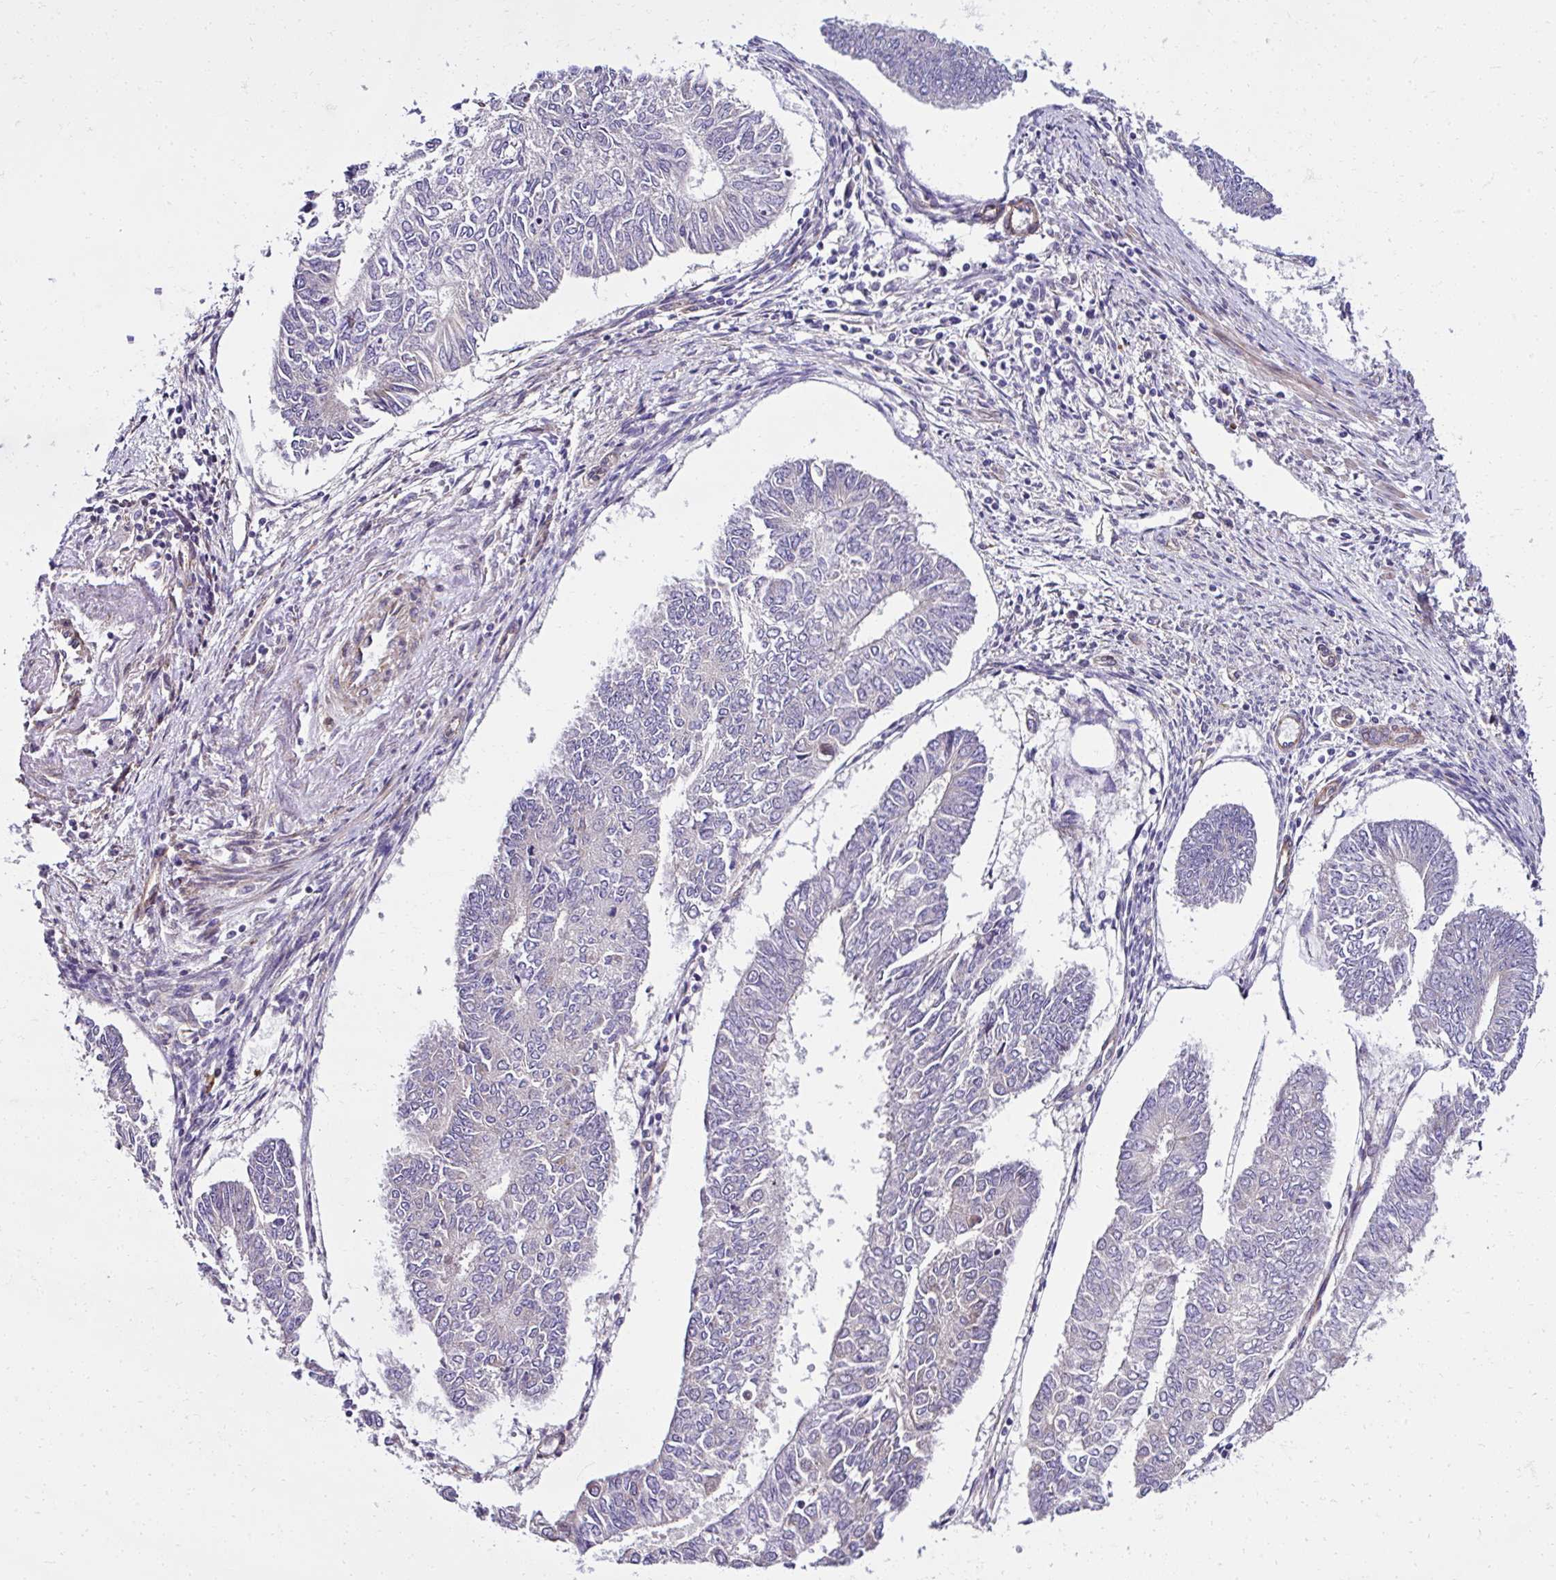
{"staining": {"intensity": "negative", "quantity": "none", "location": "none"}, "tissue": "endometrial cancer", "cell_type": "Tumor cells", "image_type": "cancer", "snomed": [{"axis": "morphology", "description": "Adenocarcinoma, NOS"}, {"axis": "topography", "description": "Endometrium"}], "caption": "Immunohistochemistry image of neoplastic tissue: endometrial cancer (adenocarcinoma) stained with DAB reveals no significant protein staining in tumor cells.", "gene": "TRIM52", "patient": {"sex": "female", "age": 68}}